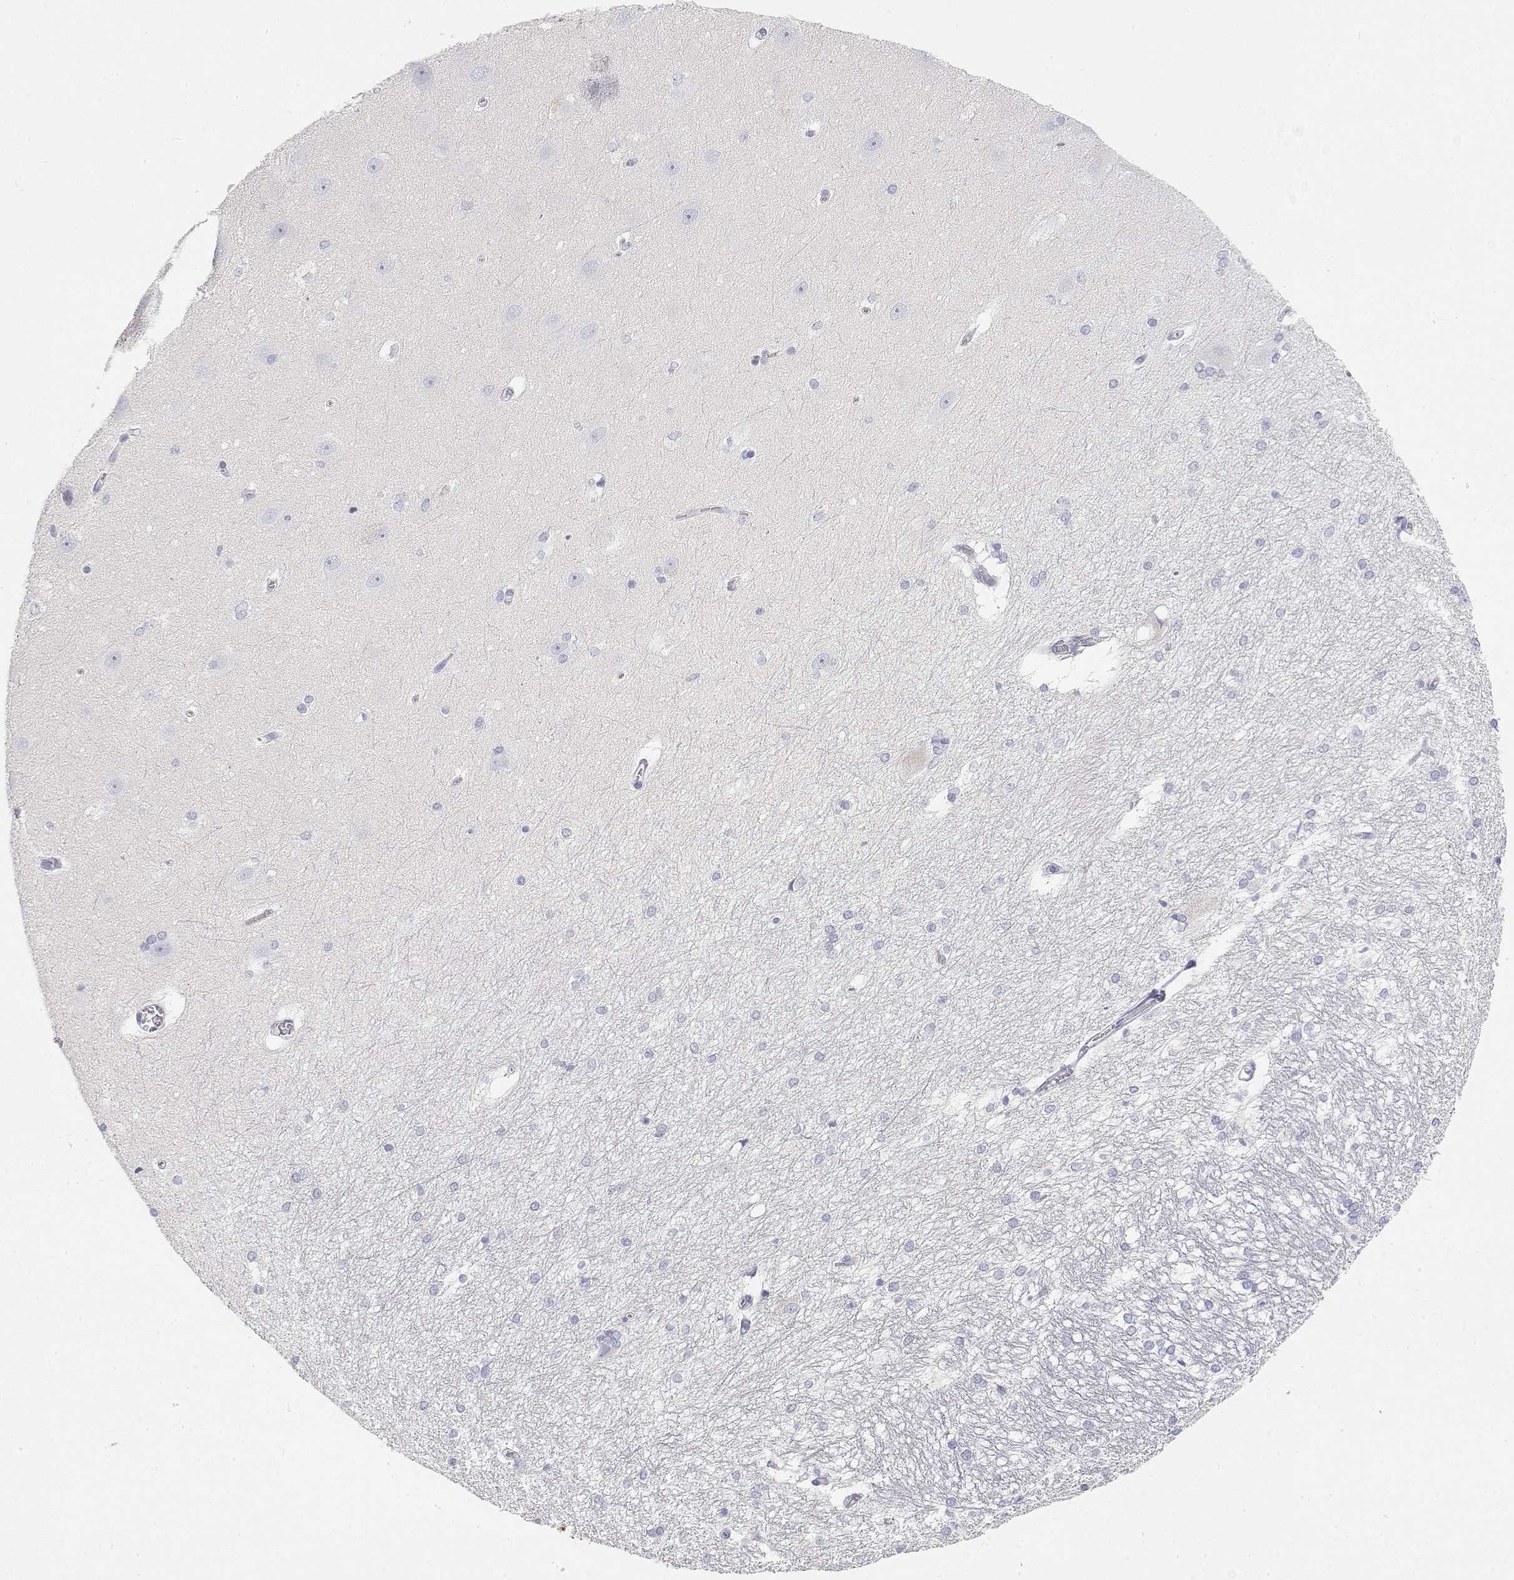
{"staining": {"intensity": "negative", "quantity": "none", "location": "none"}, "tissue": "hippocampus", "cell_type": "Glial cells", "image_type": "normal", "snomed": [{"axis": "morphology", "description": "Normal tissue, NOS"}, {"axis": "topography", "description": "Cerebral cortex"}, {"axis": "topography", "description": "Hippocampus"}], "caption": "This is a photomicrograph of IHC staining of benign hippocampus, which shows no staining in glial cells.", "gene": "MISP", "patient": {"sex": "female", "age": 19}}